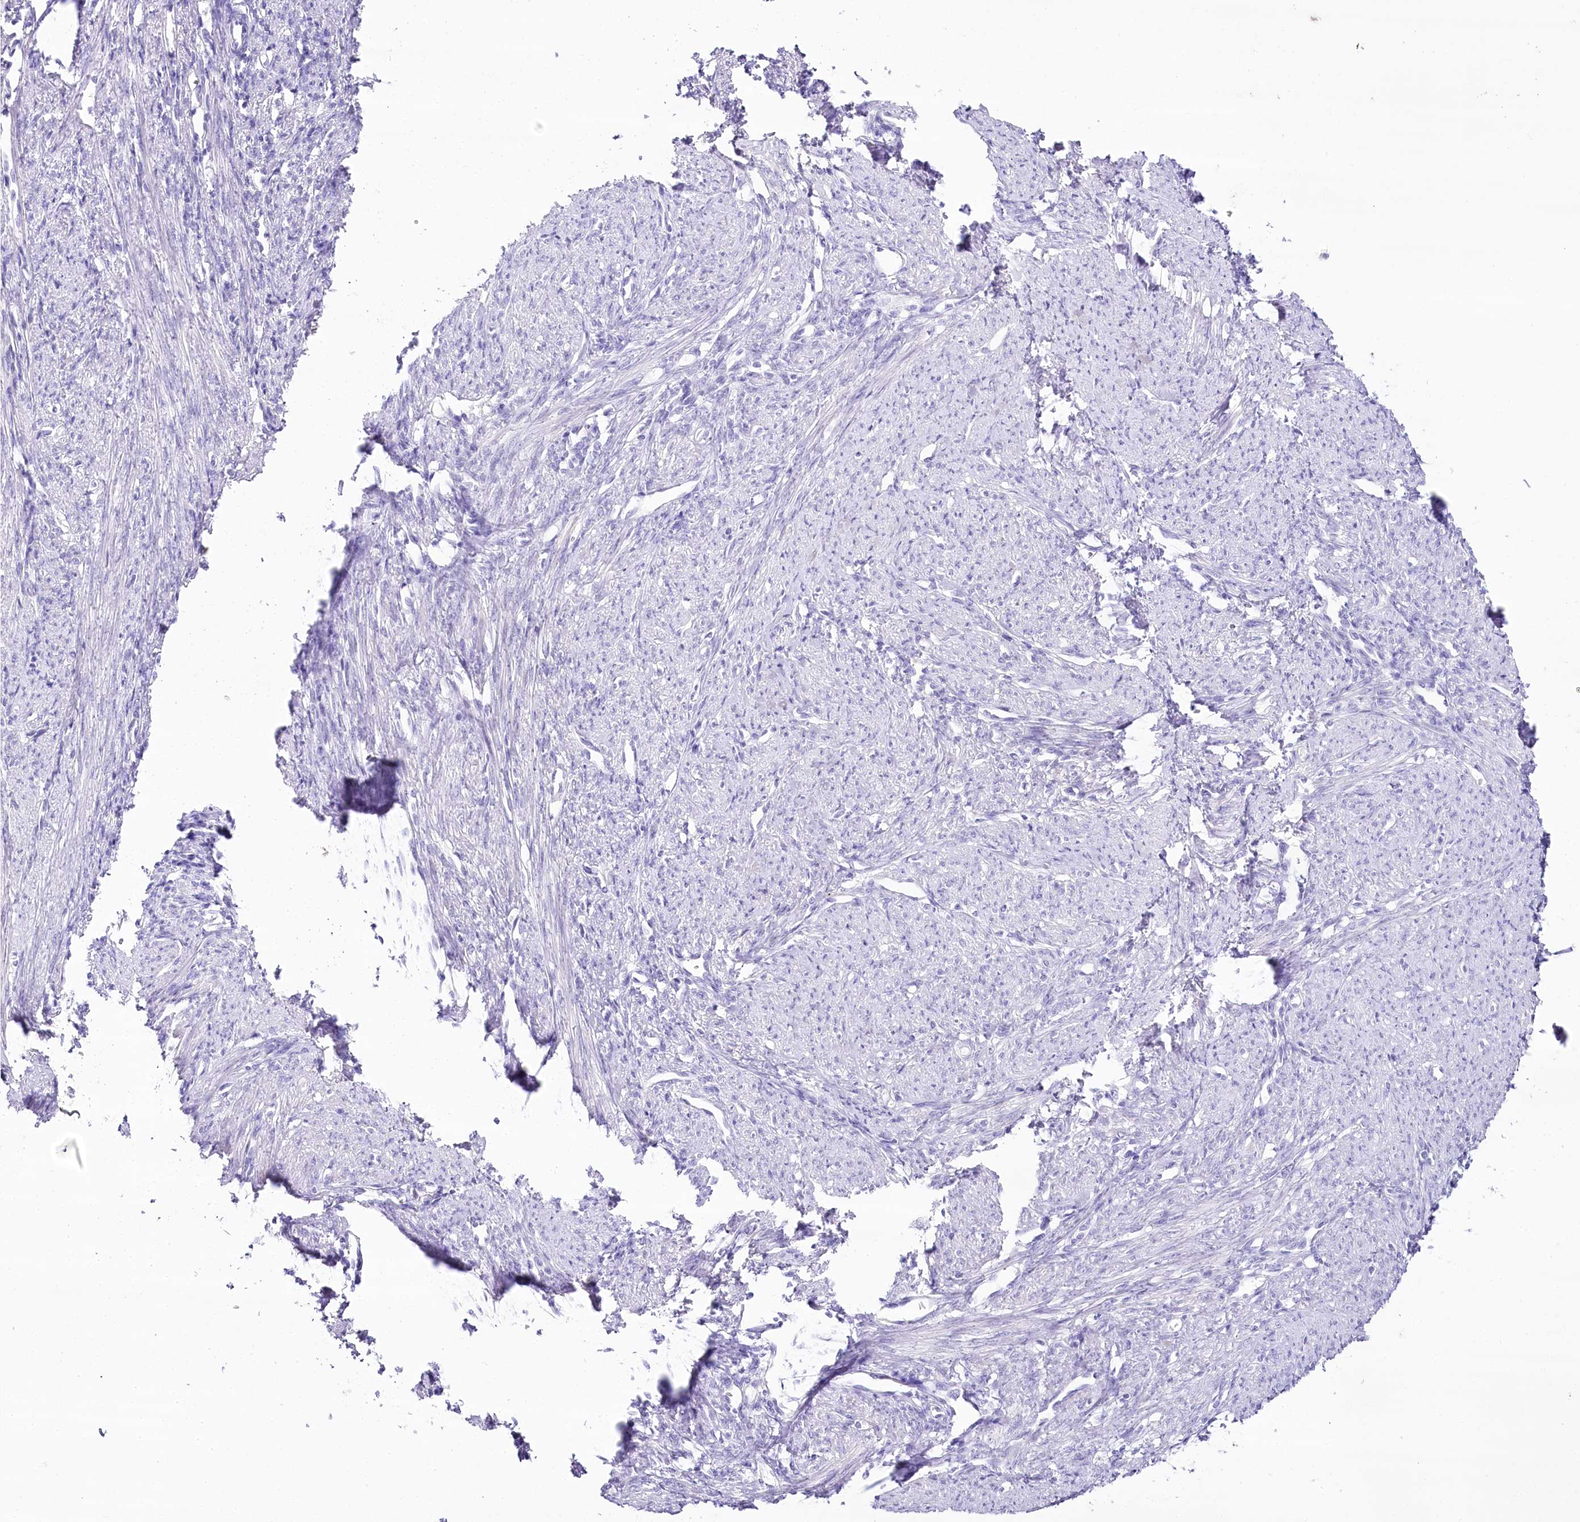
{"staining": {"intensity": "negative", "quantity": "none", "location": "none"}, "tissue": "smooth muscle", "cell_type": "Smooth muscle cells", "image_type": "normal", "snomed": [{"axis": "morphology", "description": "Normal tissue, NOS"}, {"axis": "topography", "description": "Smooth muscle"}, {"axis": "topography", "description": "Uterus"}], "caption": "Smooth muscle stained for a protein using immunohistochemistry shows no staining smooth muscle cells.", "gene": "MYOZ1", "patient": {"sex": "female", "age": 59}}